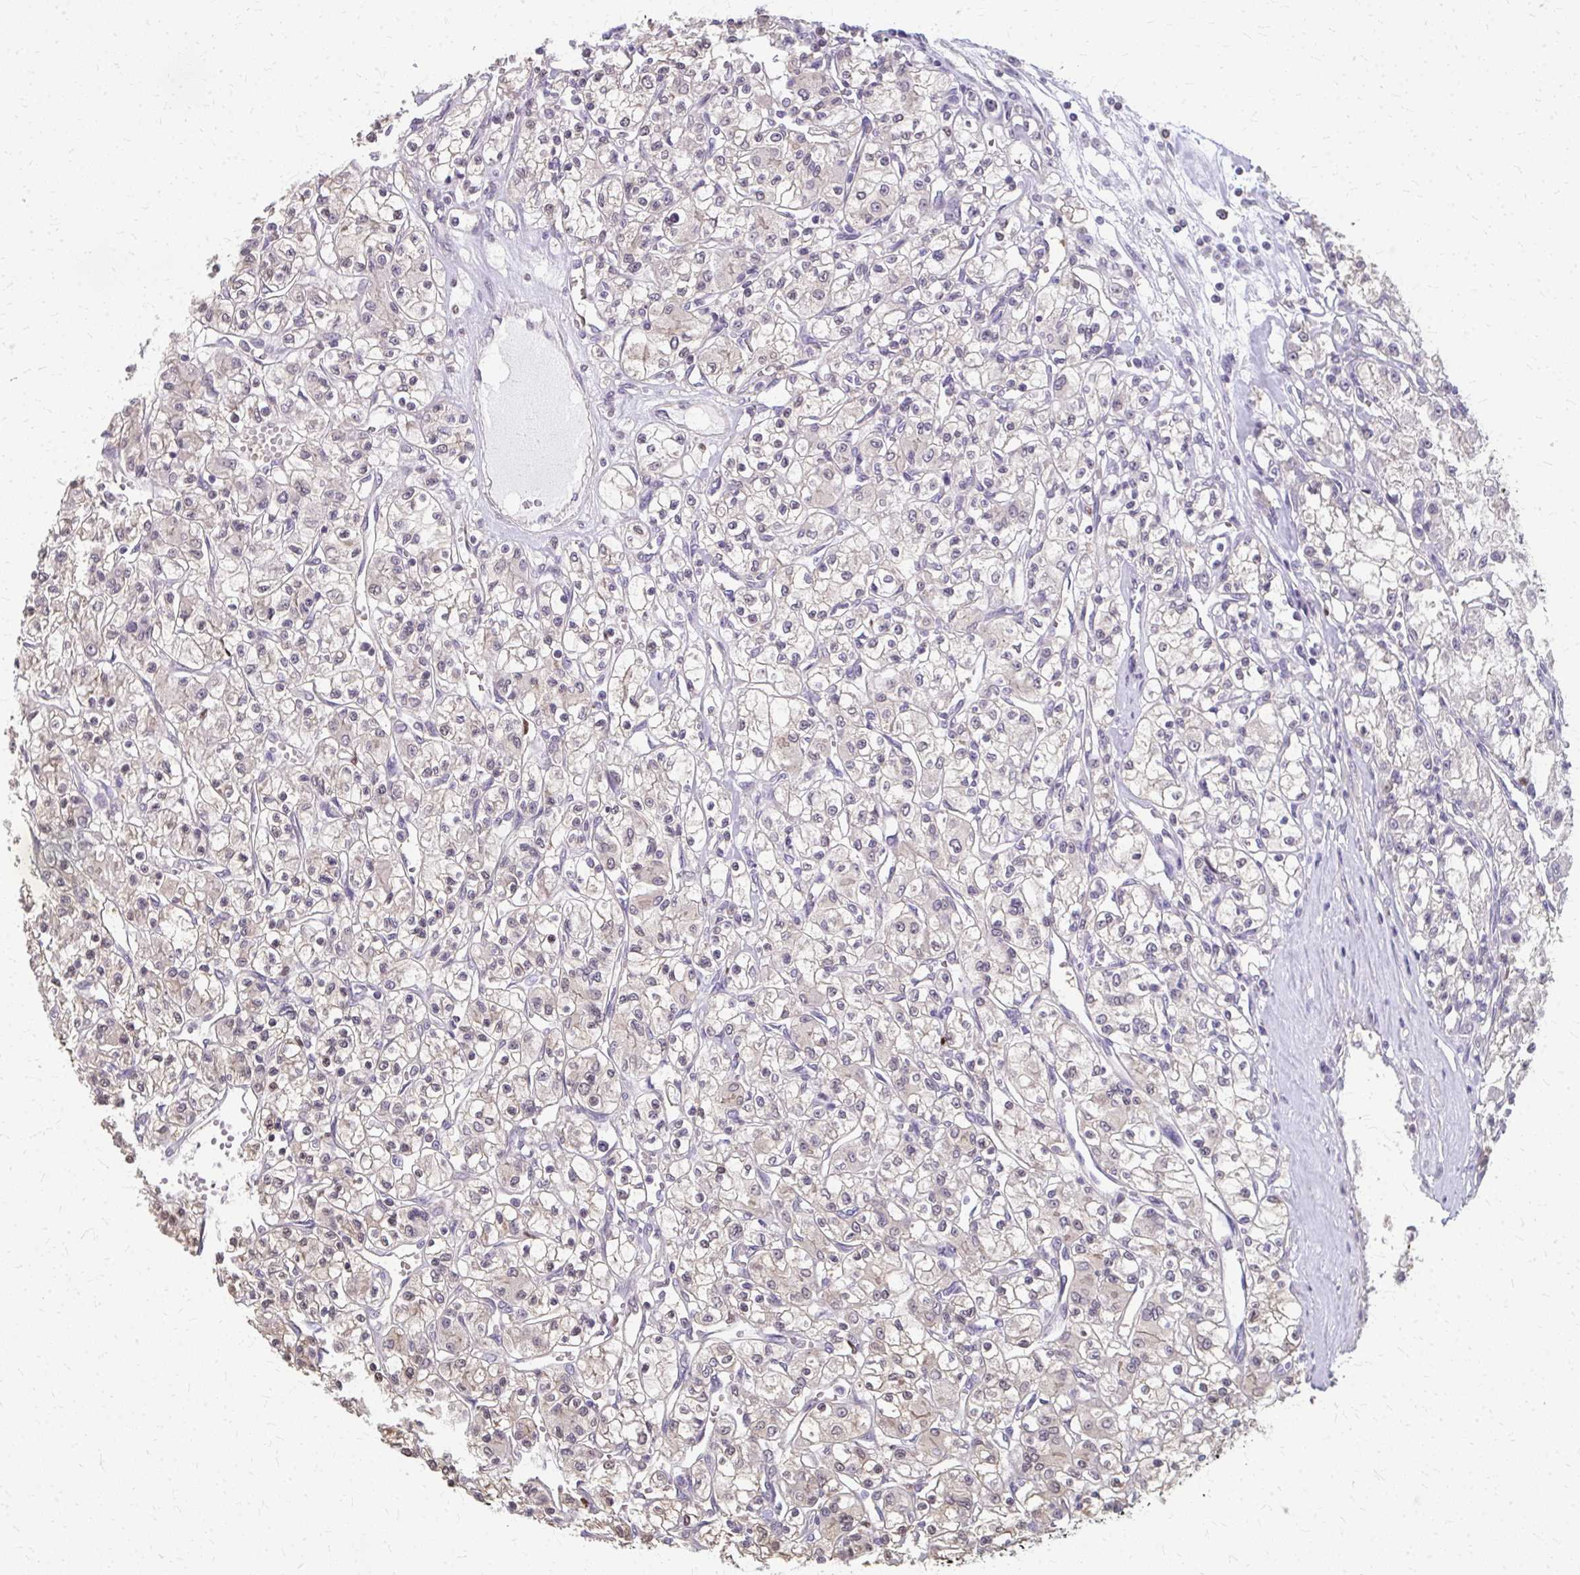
{"staining": {"intensity": "negative", "quantity": "none", "location": "none"}, "tissue": "renal cancer", "cell_type": "Tumor cells", "image_type": "cancer", "snomed": [{"axis": "morphology", "description": "Adenocarcinoma, NOS"}, {"axis": "topography", "description": "Kidney"}], "caption": "Protein analysis of renal adenocarcinoma demonstrates no significant expression in tumor cells.", "gene": "RABGAP1L", "patient": {"sex": "female", "age": 59}}